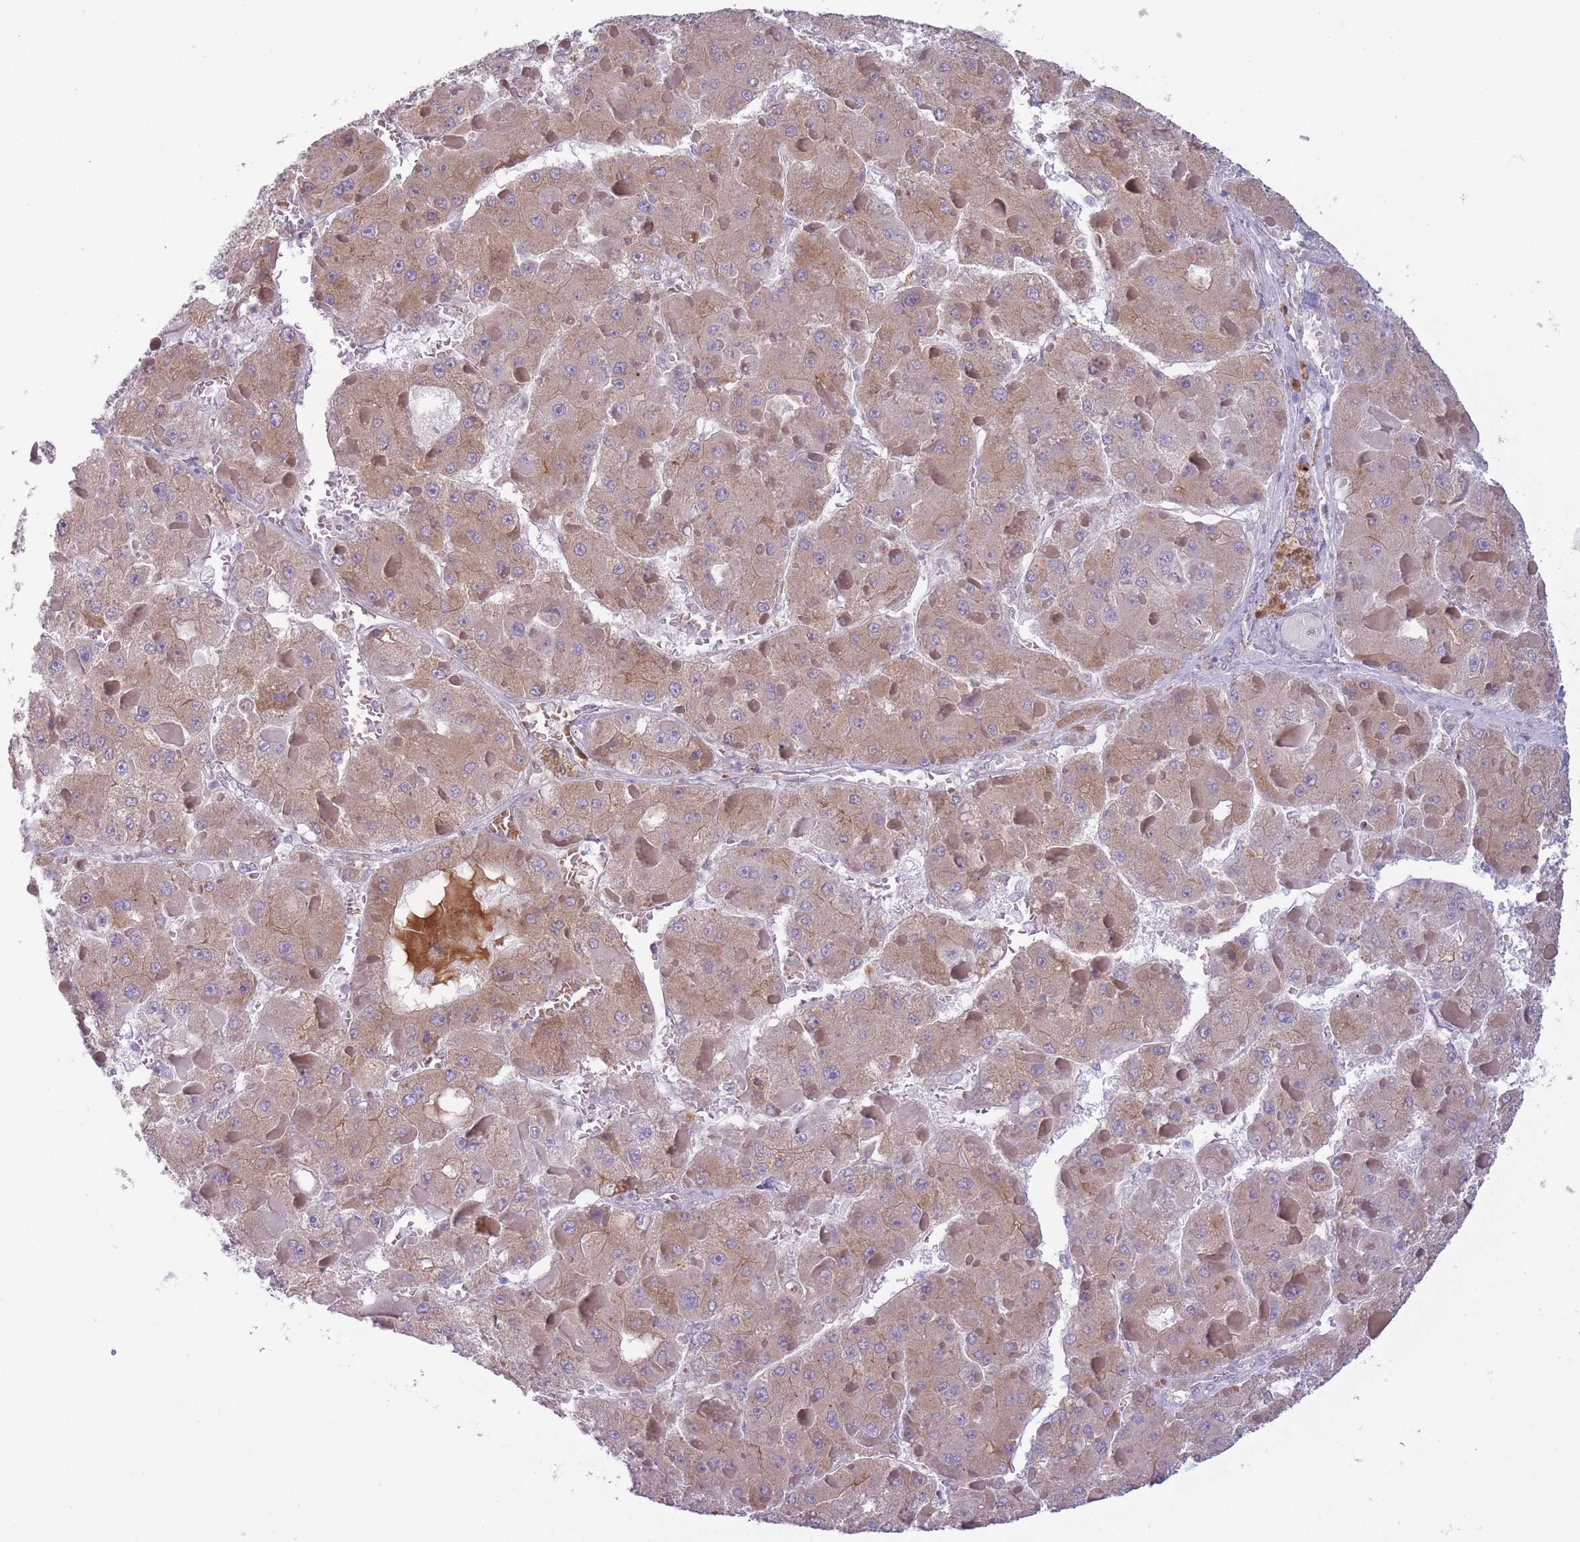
{"staining": {"intensity": "moderate", "quantity": ">75%", "location": "cytoplasmic/membranous"}, "tissue": "liver cancer", "cell_type": "Tumor cells", "image_type": "cancer", "snomed": [{"axis": "morphology", "description": "Carcinoma, Hepatocellular, NOS"}, {"axis": "topography", "description": "Liver"}], "caption": "Hepatocellular carcinoma (liver) stained with a brown dye shows moderate cytoplasmic/membranous positive expression in about >75% of tumor cells.", "gene": "ARPIN", "patient": {"sex": "female", "age": 73}}